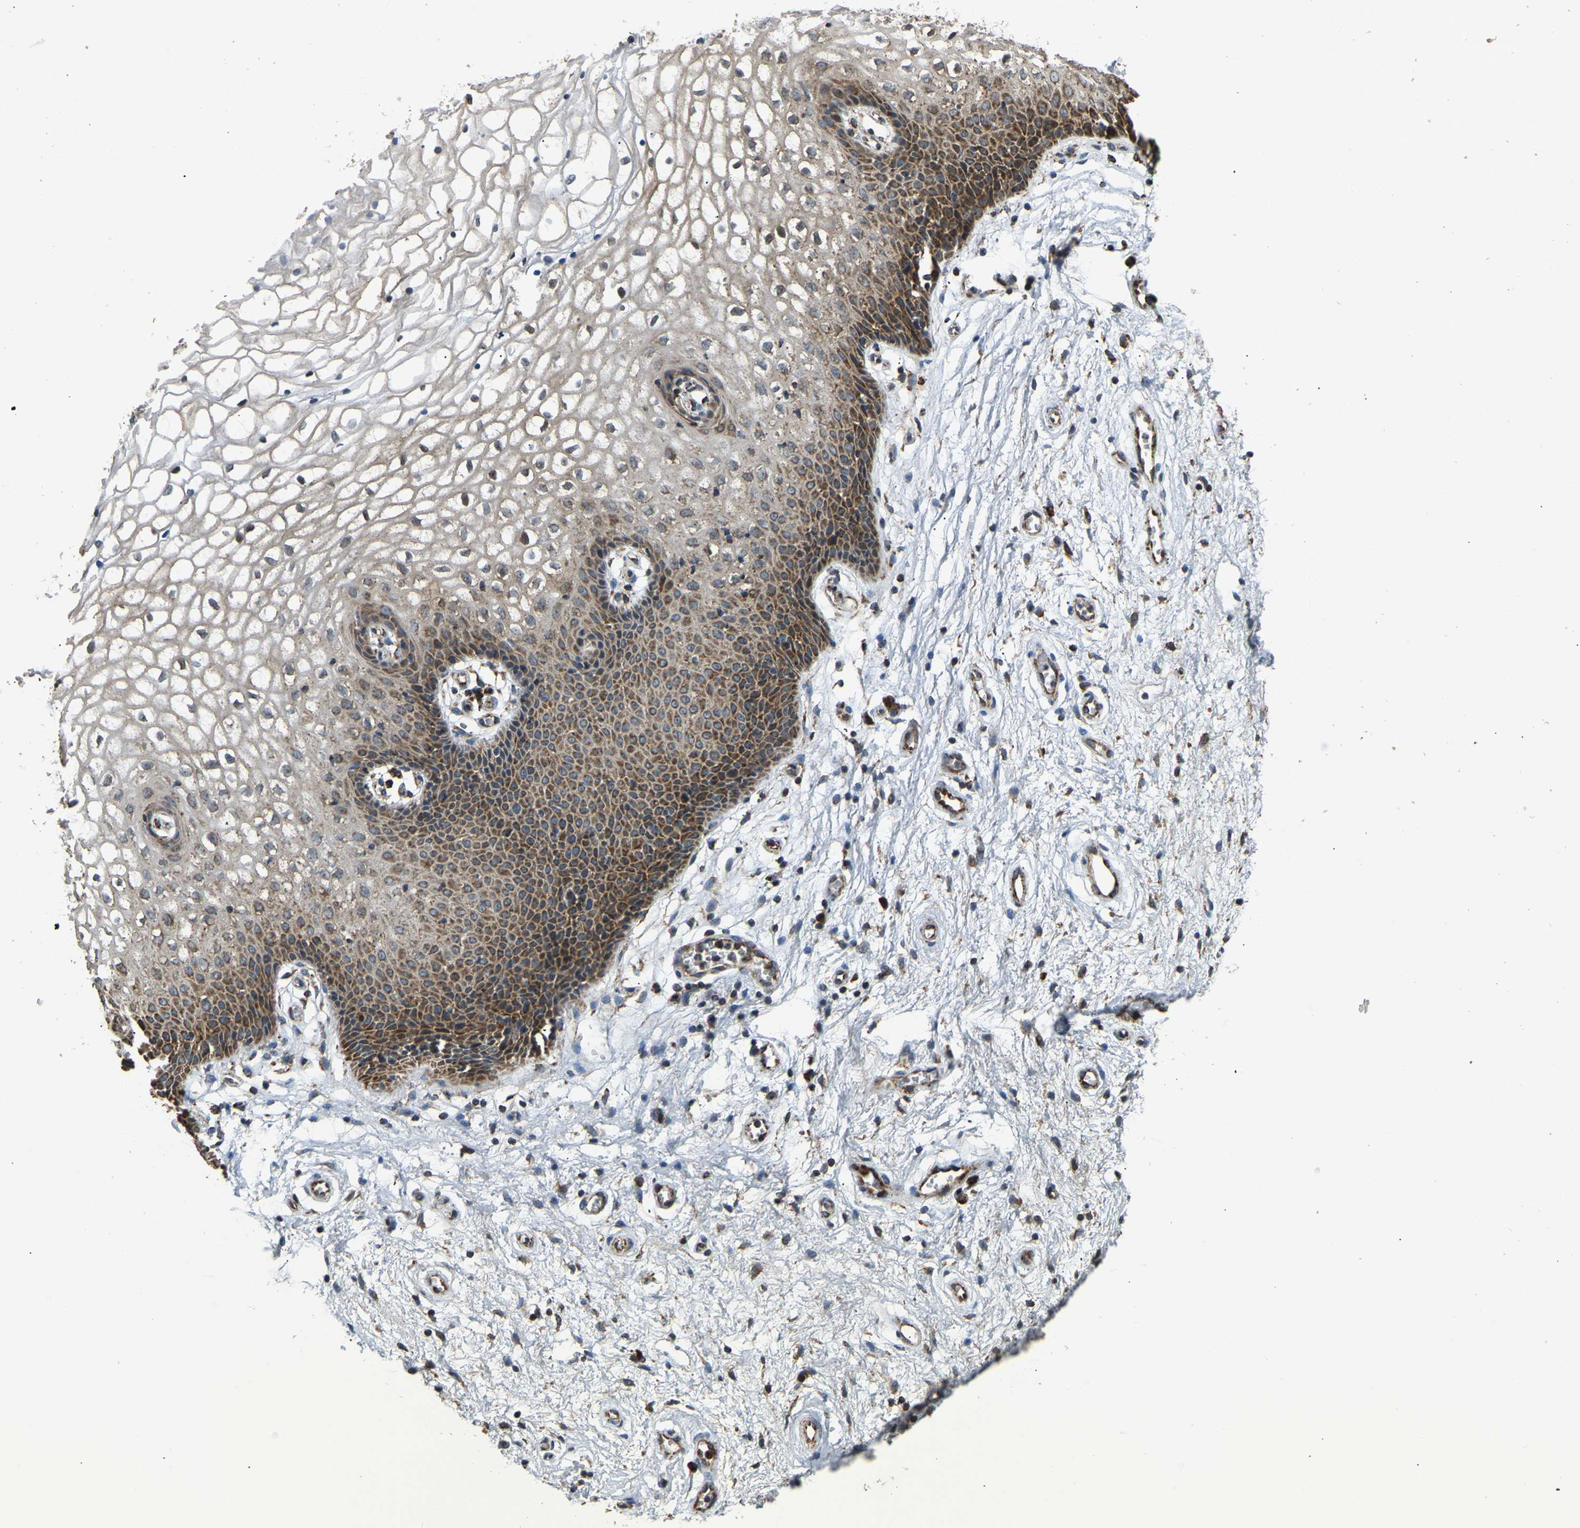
{"staining": {"intensity": "moderate", "quantity": ">75%", "location": "cytoplasmic/membranous"}, "tissue": "vagina", "cell_type": "Squamous epithelial cells", "image_type": "normal", "snomed": [{"axis": "morphology", "description": "Normal tissue, NOS"}, {"axis": "topography", "description": "Vagina"}], "caption": "High-power microscopy captured an immunohistochemistry (IHC) image of benign vagina, revealing moderate cytoplasmic/membranous staining in about >75% of squamous epithelial cells. (Stains: DAB in brown, nuclei in blue, Microscopy: brightfield microscopy at high magnification).", "gene": "TUFM", "patient": {"sex": "female", "age": 34}}